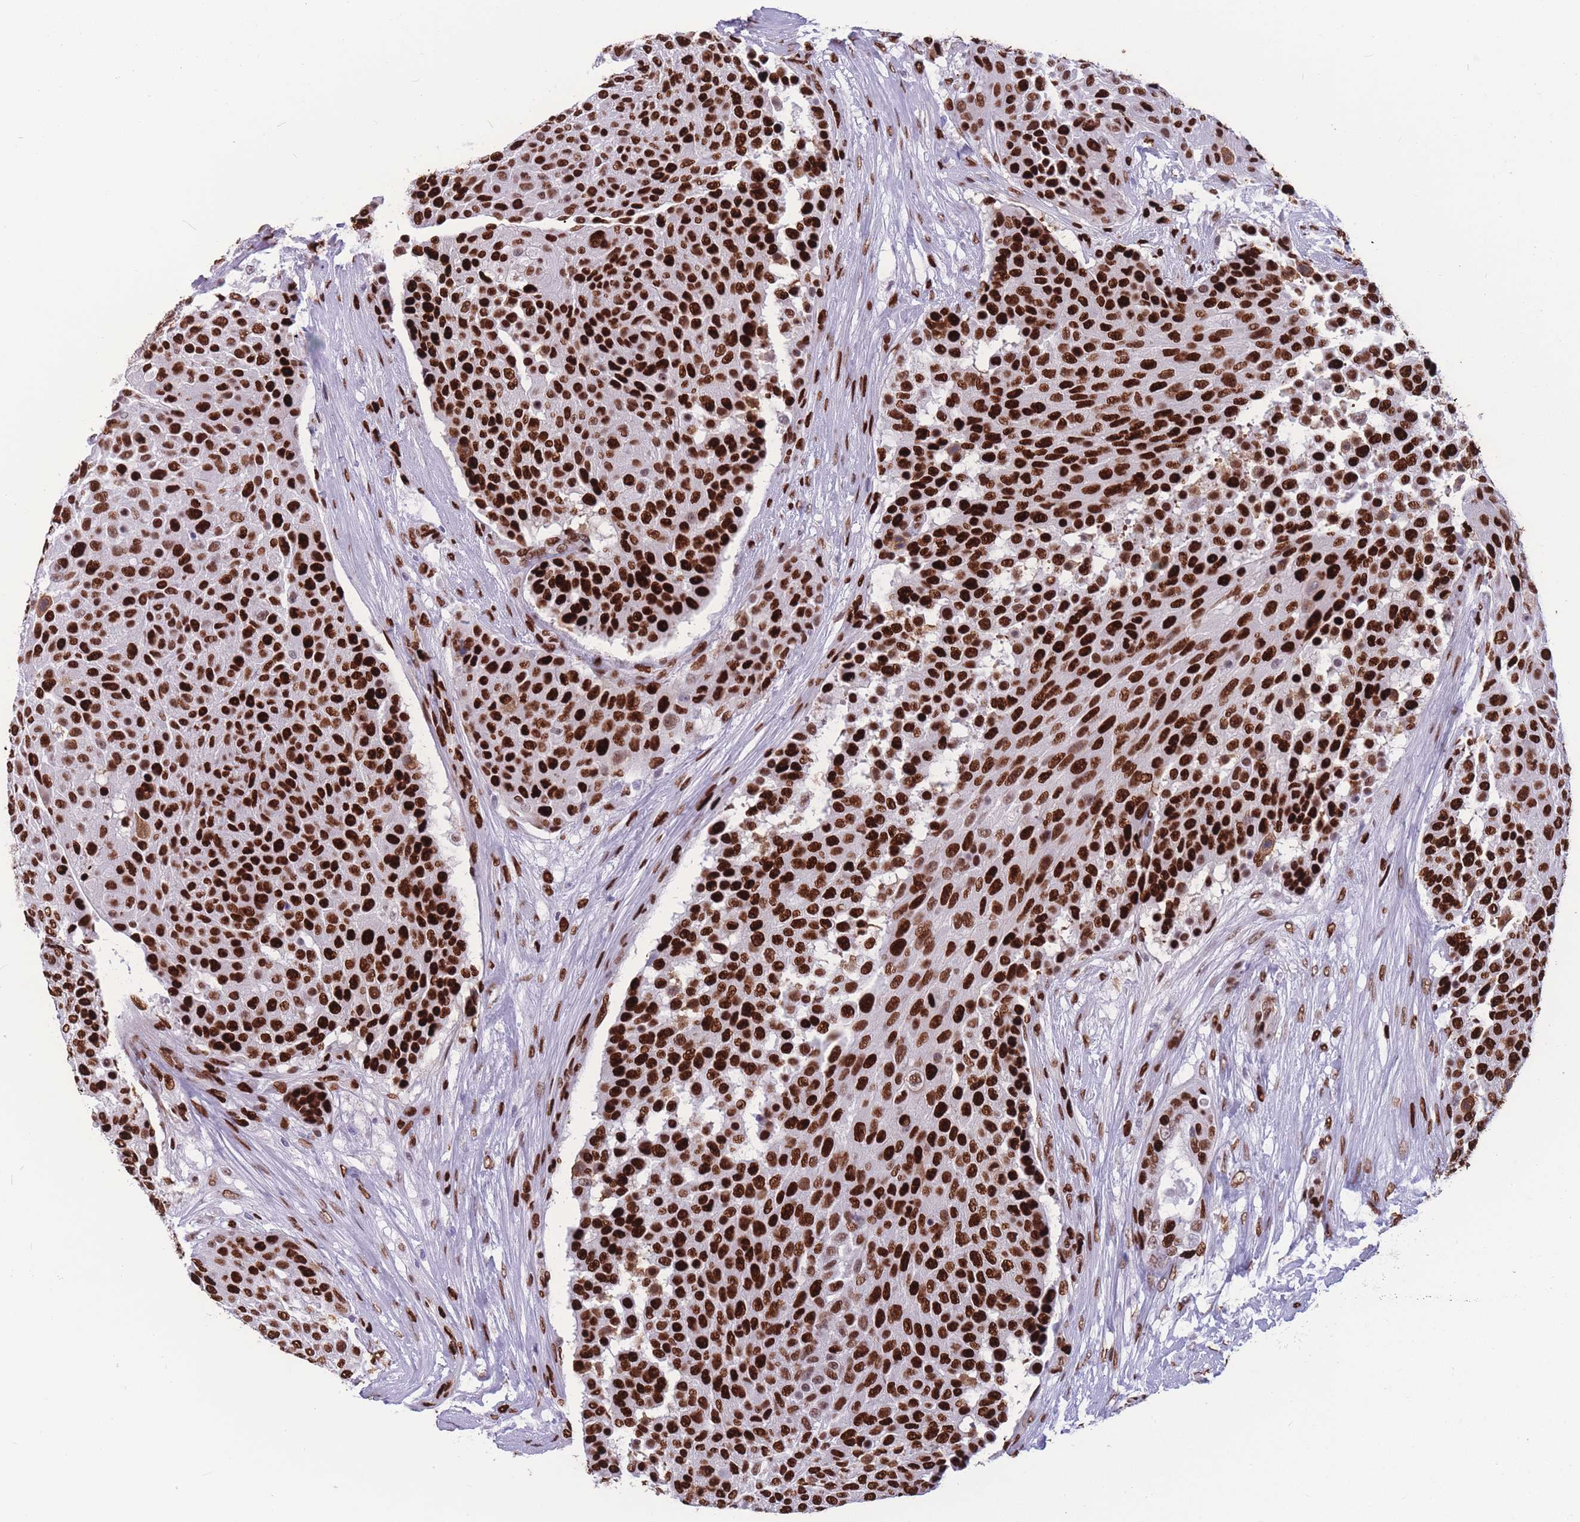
{"staining": {"intensity": "strong", "quantity": ">75%", "location": "nuclear"}, "tissue": "urothelial cancer", "cell_type": "Tumor cells", "image_type": "cancer", "snomed": [{"axis": "morphology", "description": "Urothelial carcinoma, High grade"}, {"axis": "topography", "description": "Urinary bladder"}], "caption": "Urothelial carcinoma (high-grade) stained with a protein marker displays strong staining in tumor cells.", "gene": "NASP", "patient": {"sex": "female", "age": 63}}